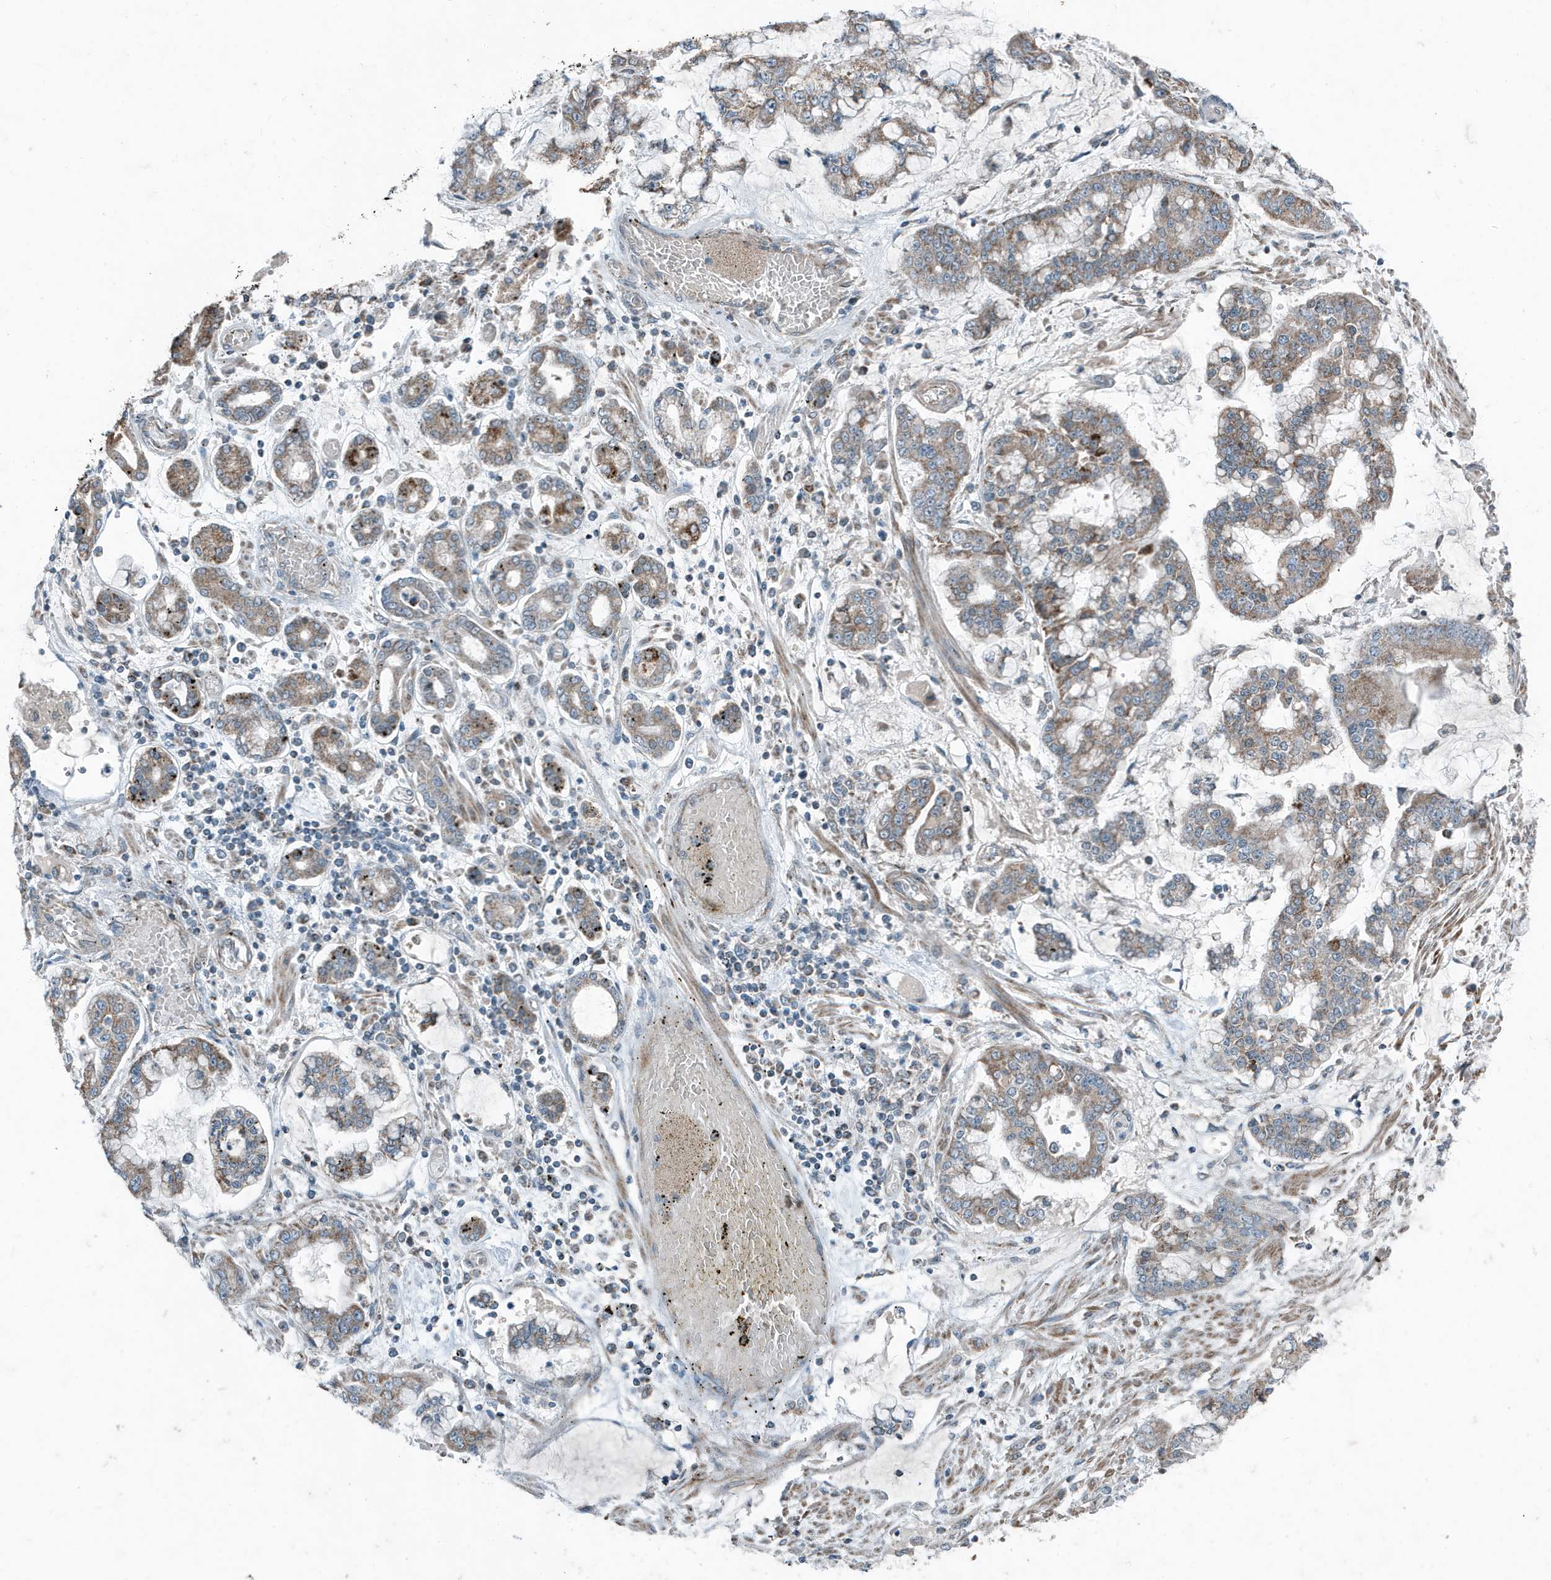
{"staining": {"intensity": "weak", "quantity": ">75%", "location": "cytoplasmic/membranous"}, "tissue": "stomach cancer", "cell_type": "Tumor cells", "image_type": "cancer", "snomed": [{"axis": "morphology", "description": "Normal tissue, NOS"}, {"axis": "morphology", "description": "Adenocarcinoma, NOS"}, {"axis": "topography", "description": "Stomach, upper"}, {"axis": "topography", "description": "Stomach"}], "caption": "Stomach adenocarcinoma was stained to show a protein in brown. There is low levels of weak cytoplasmic/membranous positivity in about >75% of tumor cells.", "gene": "MT-CYB", "patient": {"sex": "male", "age": 76}}